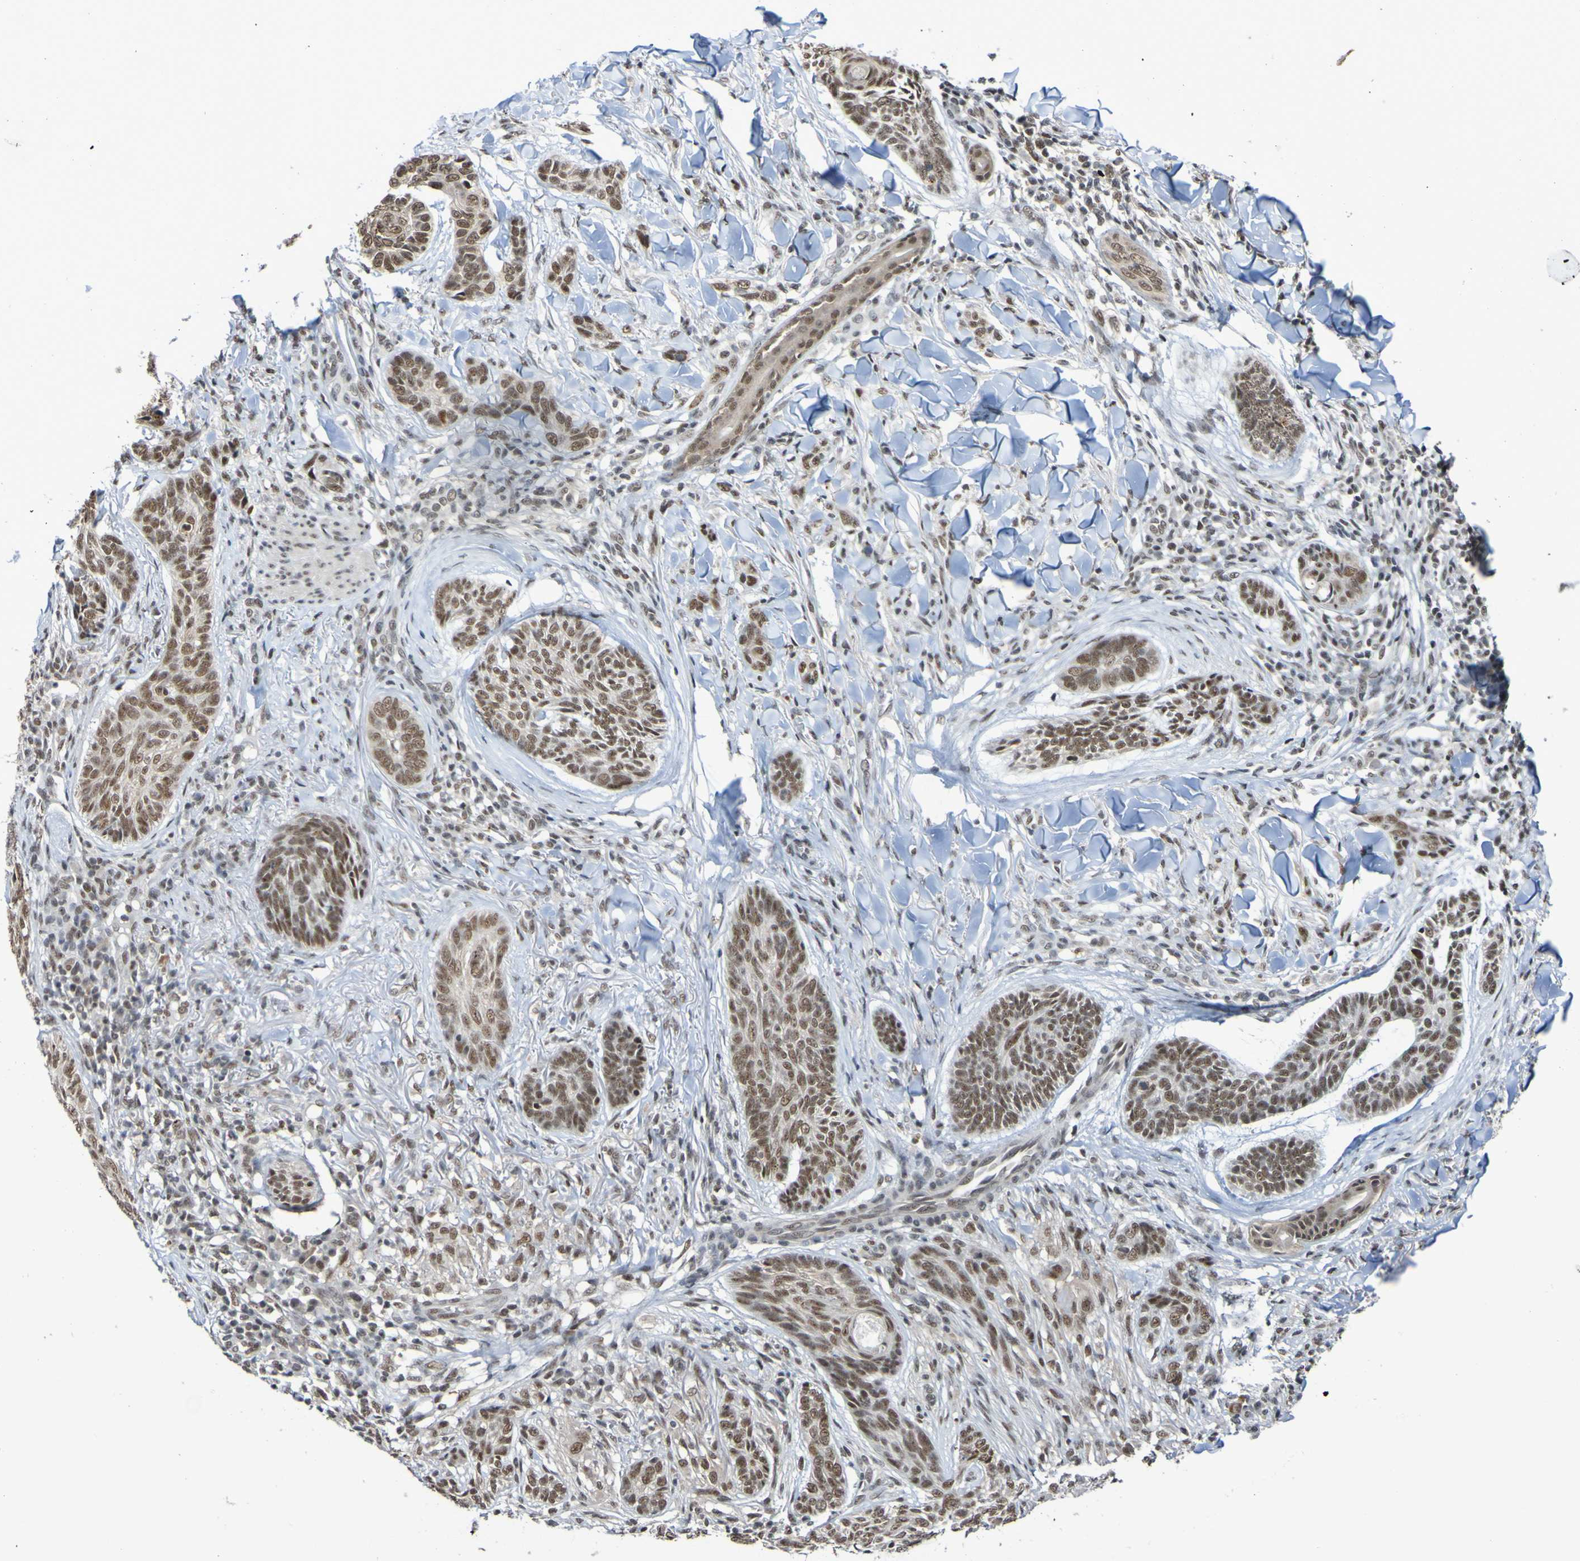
{"staining": {"intensity": "moderate", "quantity": ">75%", "location": "nuclear"}, "tissue": "skin cancer", "cell_type": "Tumor cells", "image_type": "cancer", "snomed": [{"axis": "morphology", "description": "Basal cell carcinoma"}, {"axis": "topography", "description": "Skin"}], "caption": "An immunohistochemistry image of tumor tissue is shown. Protein staining in brown shows moderate nuclear positivity in skin cancer within tumor cells.", "gene": "CDC5L", "patient": {"sex": "male", "age": 43}}